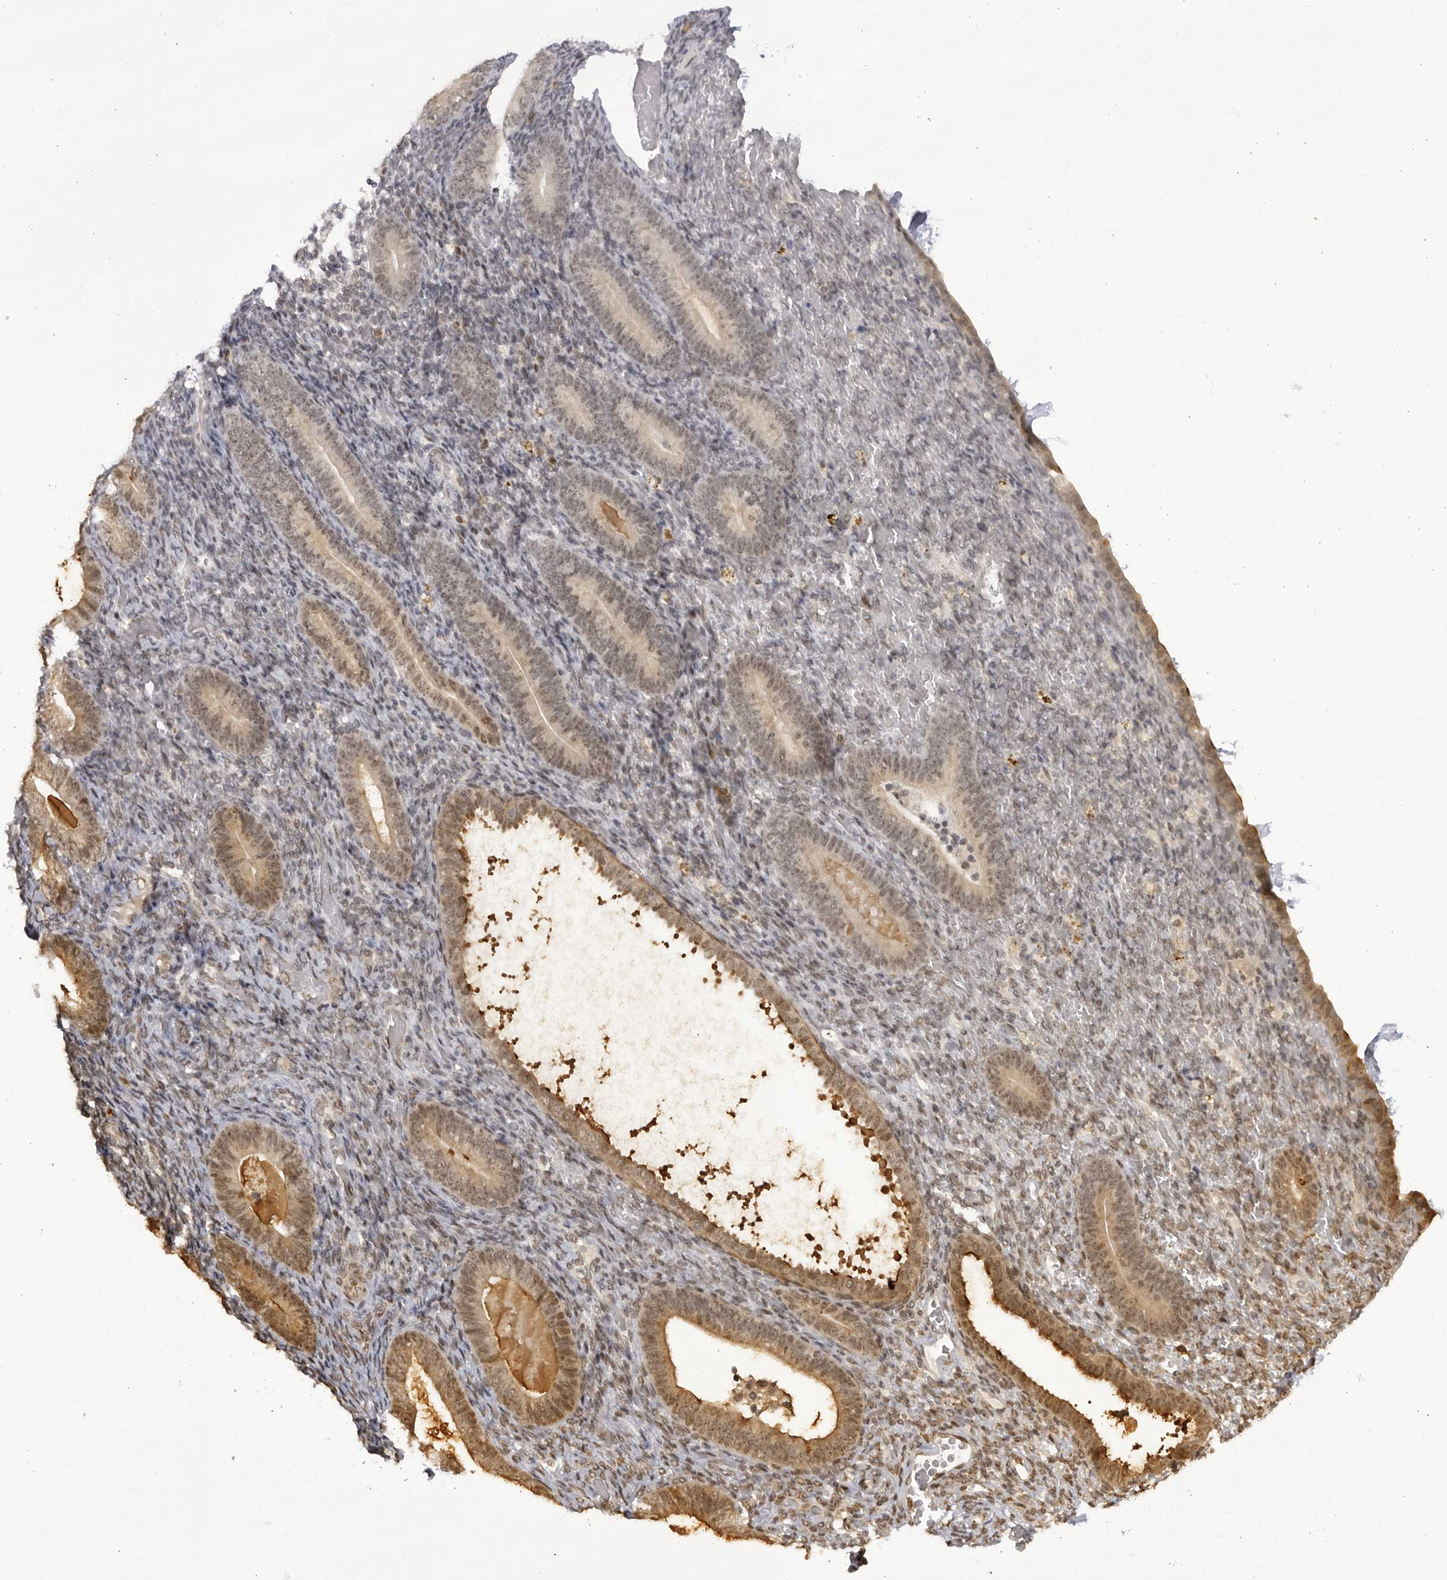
{"staining": {"intensity": "negative", "quantity": "none", "location": "none"}, "tissue": "endometrium", "cell_type": "Cells in endometrial stroma", "image_type": "normal", "snomed": [{"axis": "morphology", "description": "Normal tissue, NOS"}, {"axis": "topography", "description": "Endometrium"}], "caption": "Immunohistochemistry (IHC) photomicrograph of normal human endometrium stained for a protein (brown), which shows no expression in cells in endometrial stroma. Brightfield microscopy of immunohistochemistry (IHC) stained with DAB (brown) and hematoxylin (blue), captured at high magnification.", "gene": "RASGEF1C", "patient": {"sex": "female", "age": 51}}